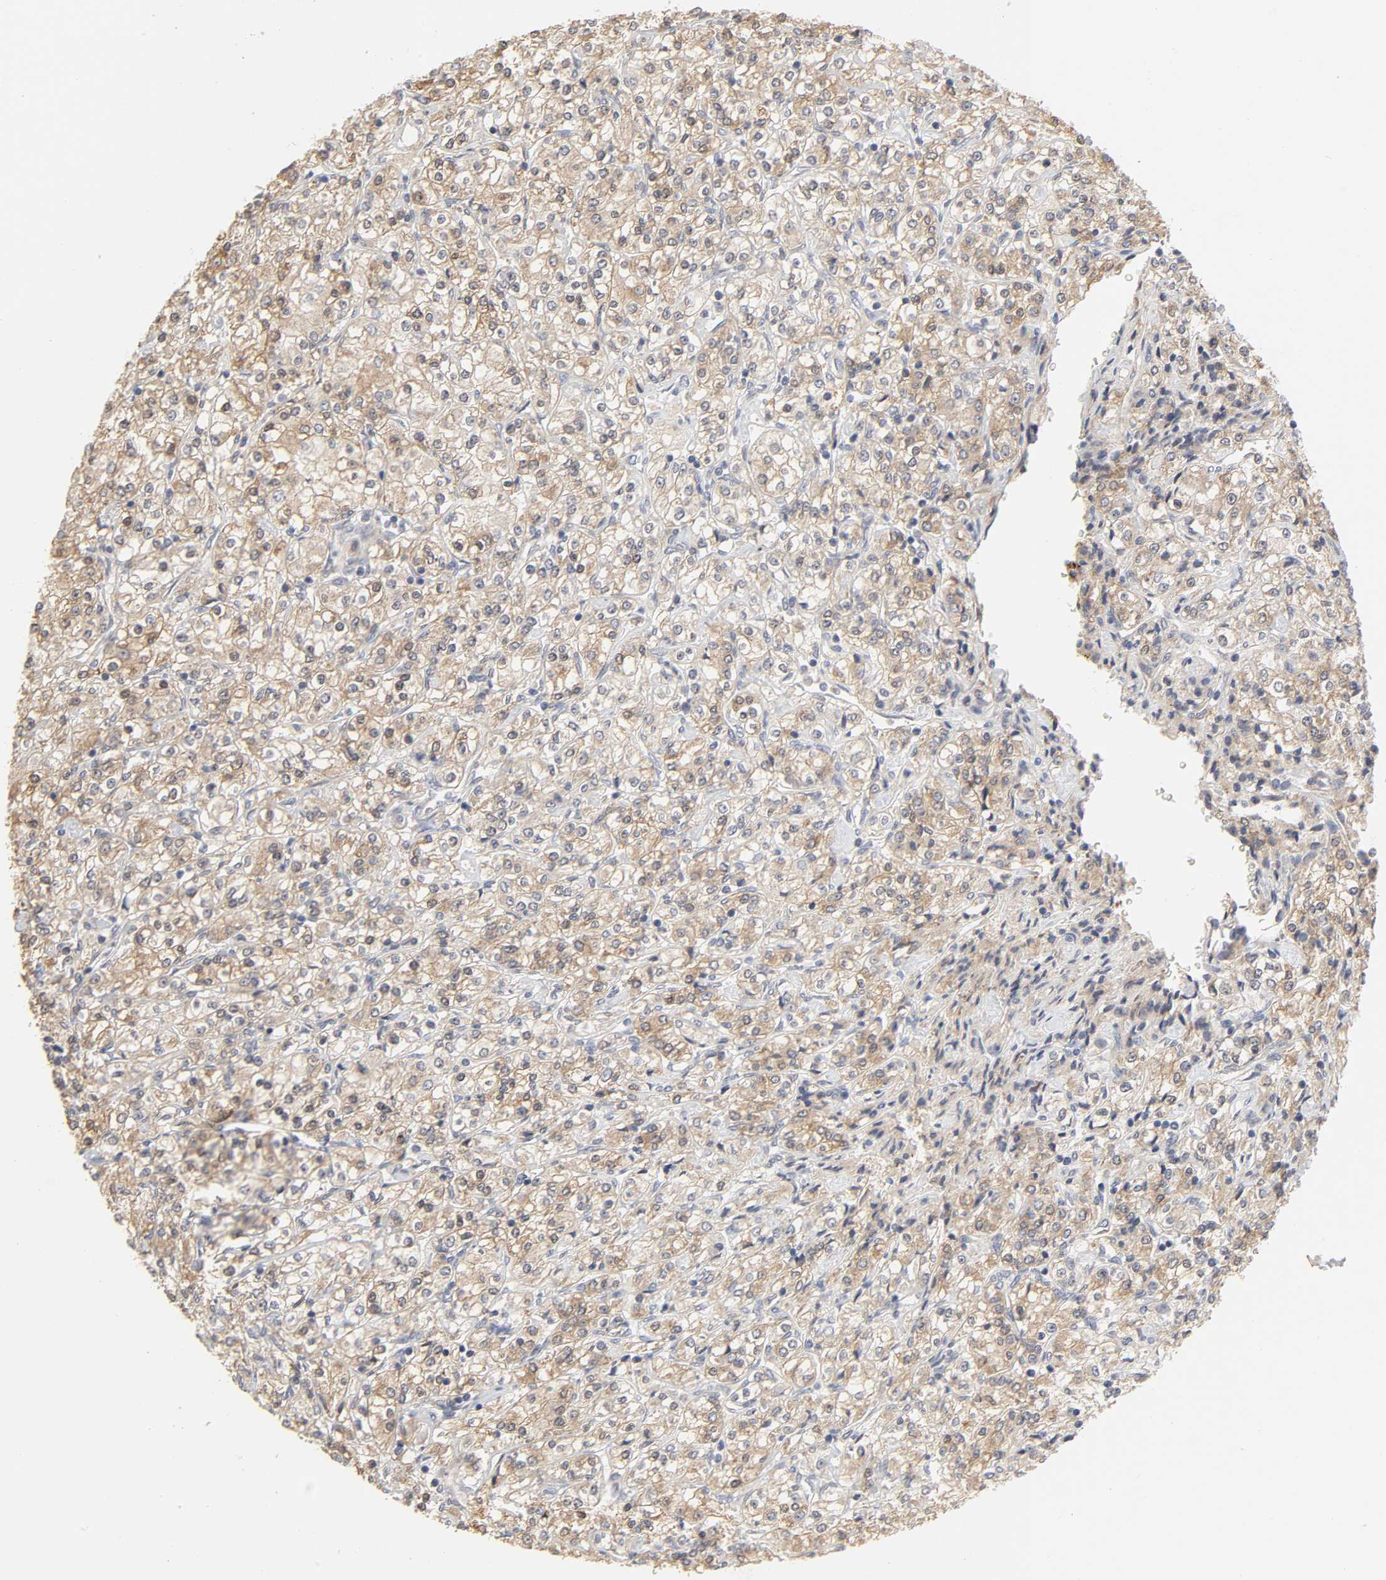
{"staining": {"intensity": "moderate", "quantity": "25%-75%", "location": "cytoplasmic/membranous"}, "tissue": "renal cancer", "cell_type": "Tumor cells", "image_type": "cancer", "snomed": [{"axis": "morphology", "description": "Adenocarcinoma, NOS"}, {"axis": "topography", "description": "Kidney"}], "caption": "Renal cancer was stained to show a protein in brown. There is medium levels of moderate cytoplasmic/membranous positivity in about 25%-75% of tumor cells.", "gene": "POR", "patient": {"sex": "male", "age": 77}}